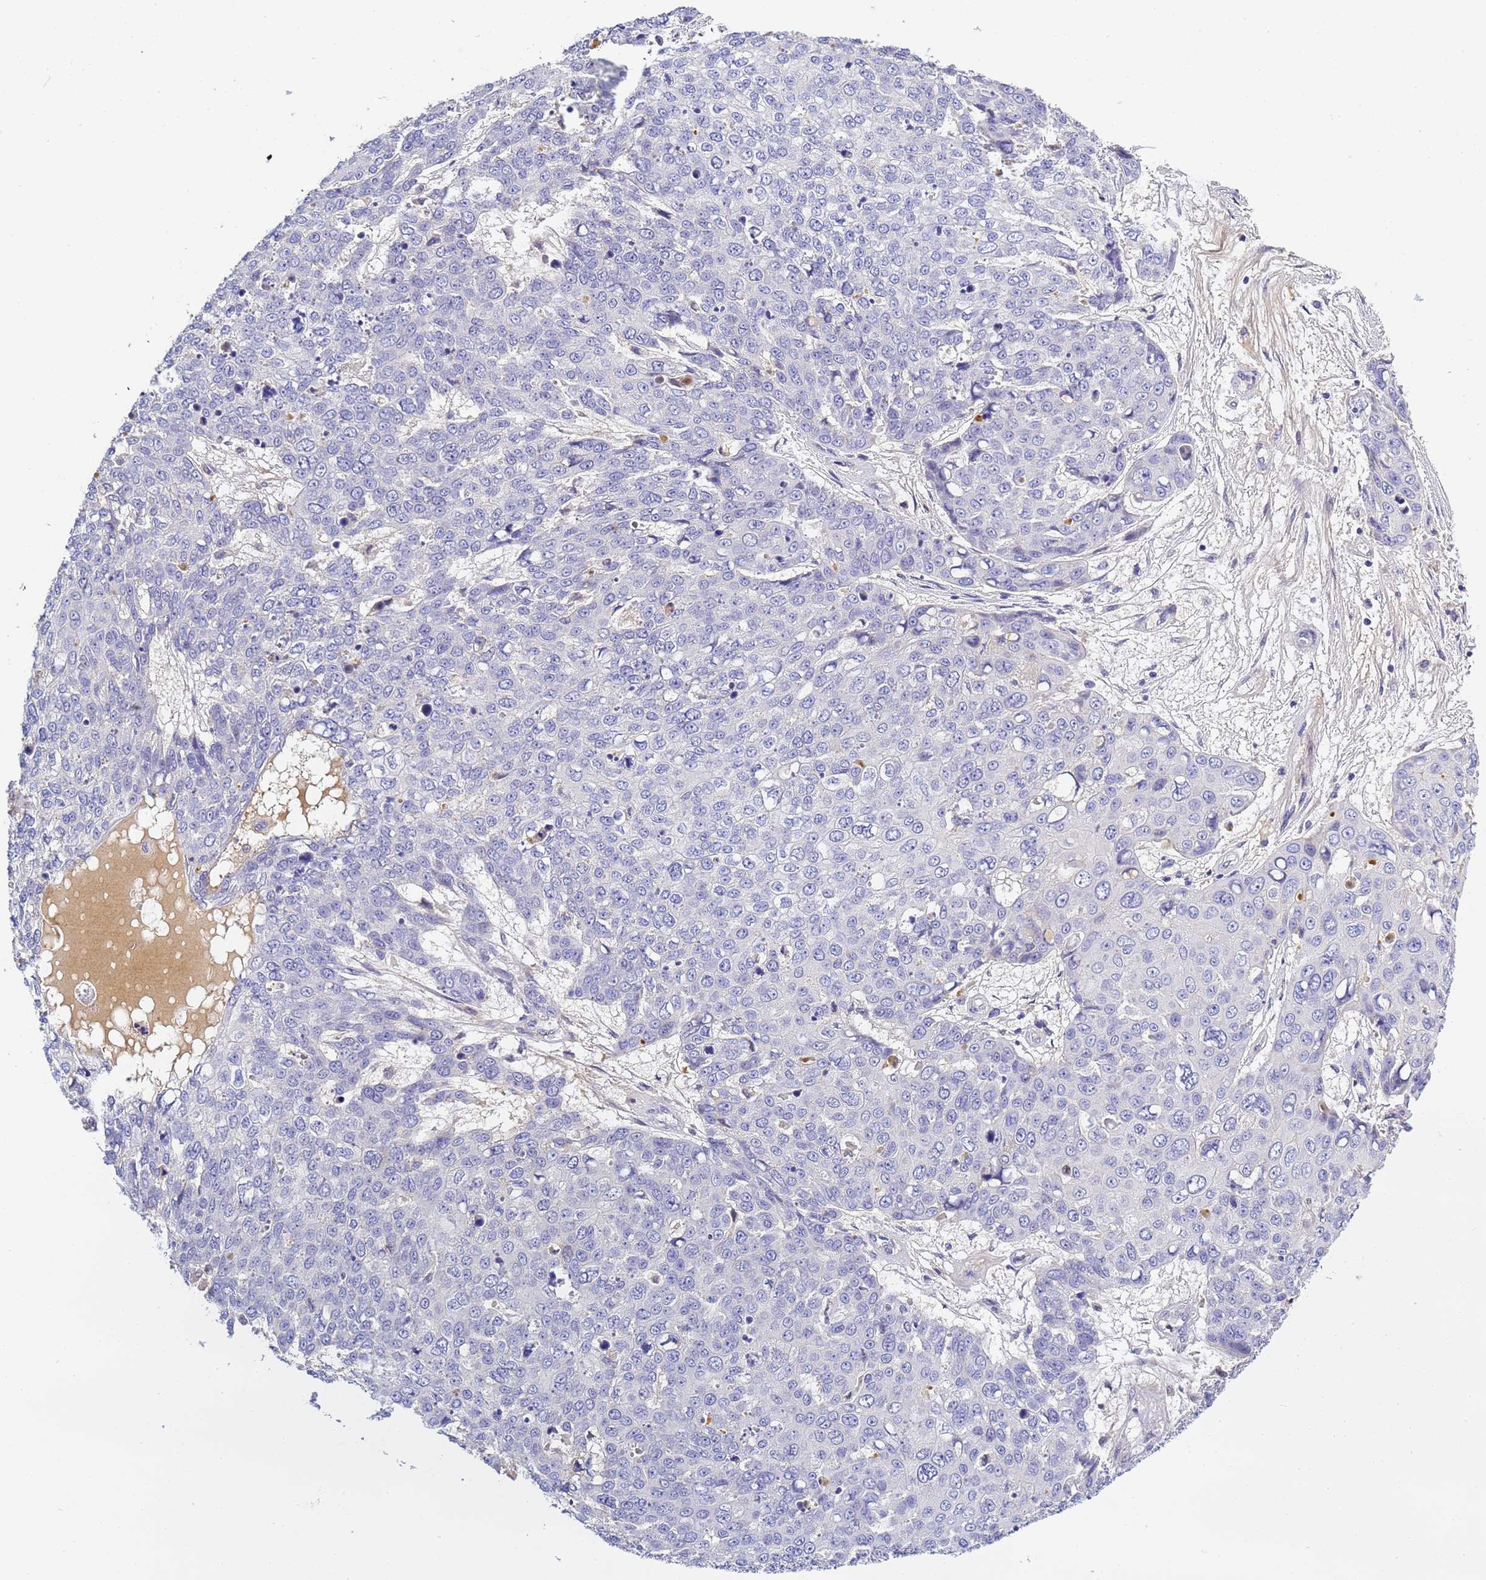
{"staining": {"intensity": "negative", "quantity": "none", "location": "none"}, "tissue": "skin cancer", "cell_type": "Tumor cells", "image_type": "cancer", "snomed": [{"axis": "morphology", "description": "Squamous cell carcinoma, NOS"}, {"axis": "topography", "description": "Skin"}], "caption": "Photomicrograph shows no protein staining in tumor cells of skin cancer tissue.", "gene": "CFH", "patient": {"sex": "male", "age": 71}}